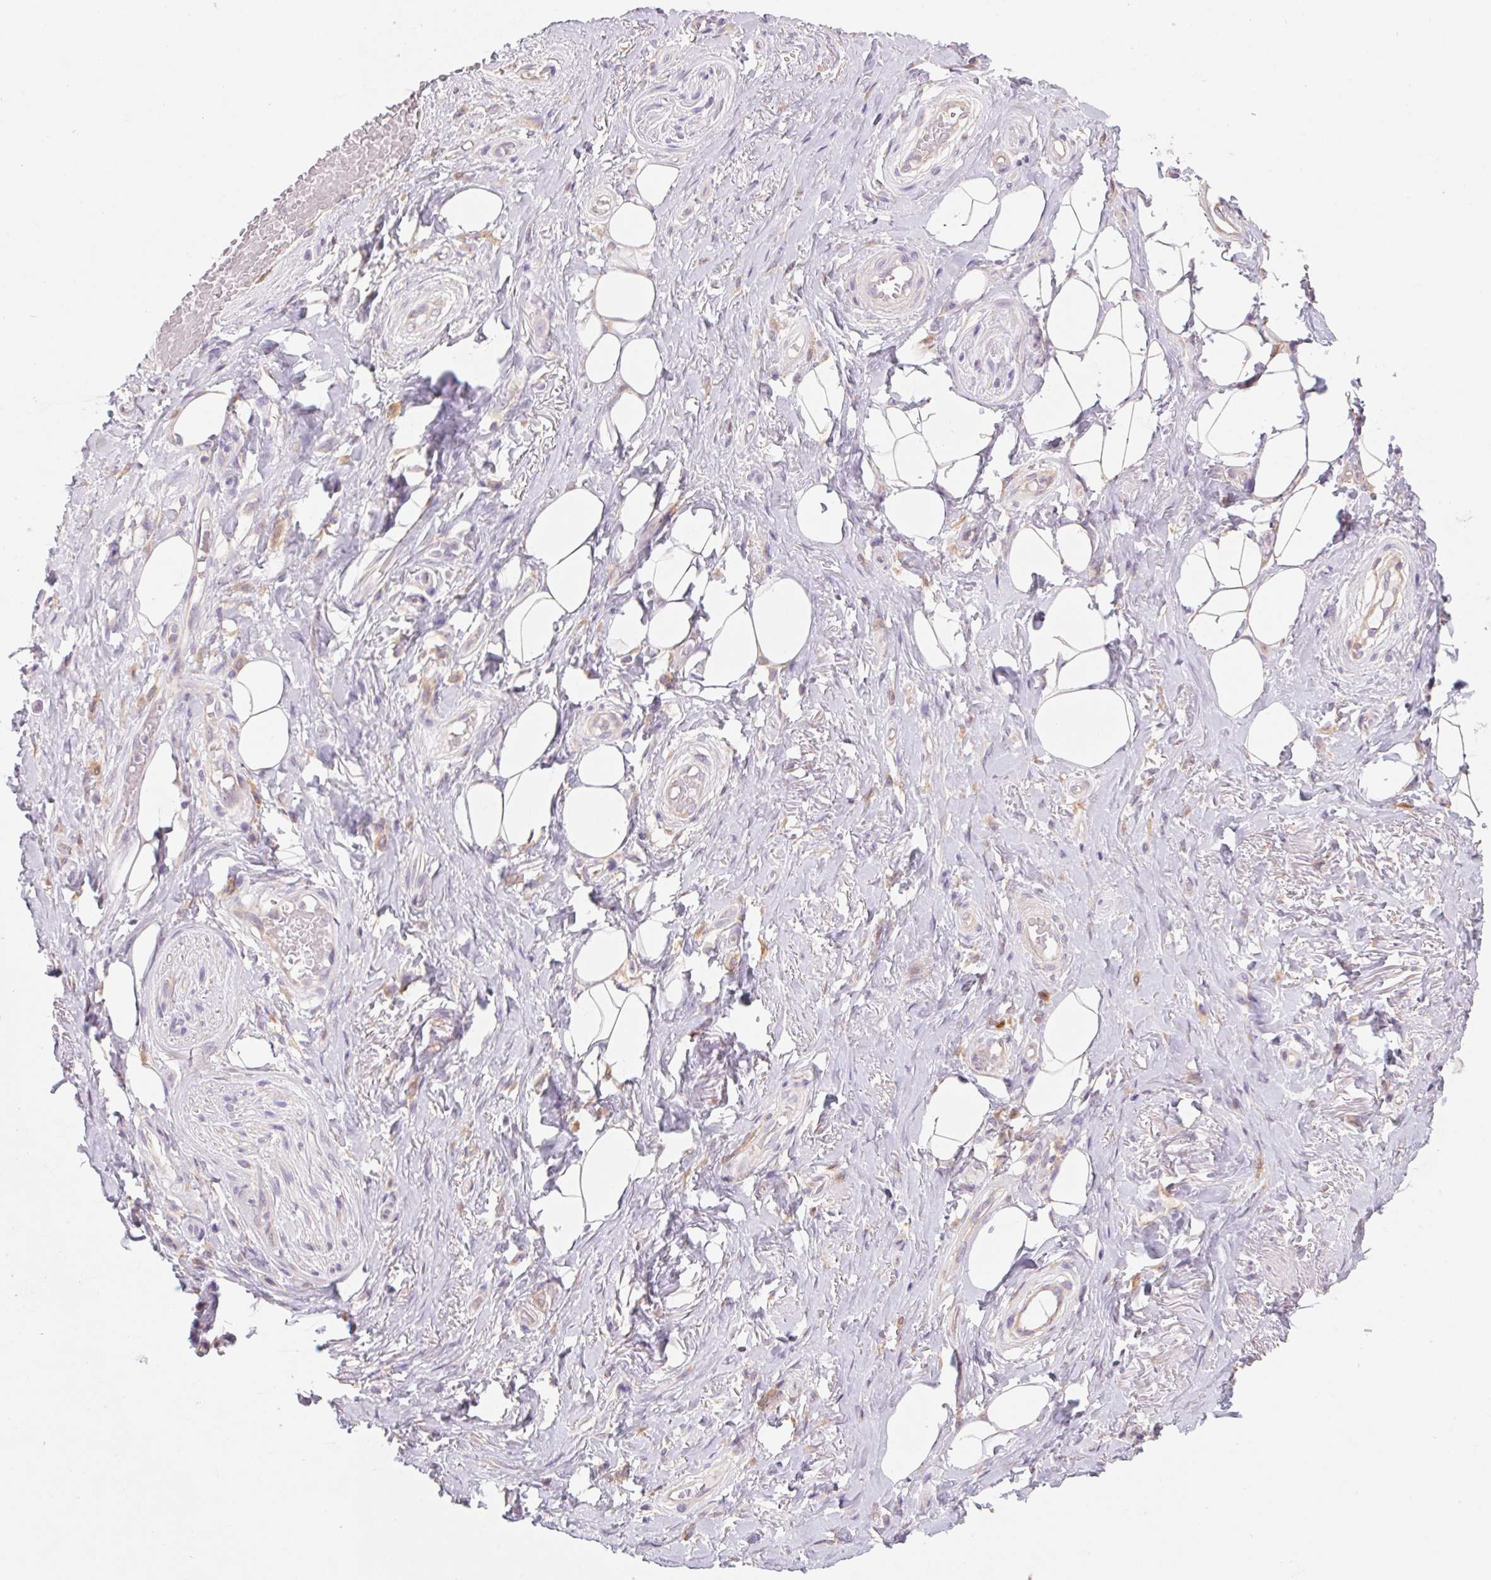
{"staining": {"intensity": "weak", "quantity": "<25%", "location": "cytoplasmic/membranous"}, "tissue": "adipose tissue", "cell_type": "Adipocytes", "image_type": "normal", "snomed": [{"axis": "morphology", "description": "Normal tissue, NOS"}, {"axis": "topography", "description": "Anal"}, {"axis": "topography", "description": "Peripheral nerve tissue"}], "caption": "Image shows no protein staining in adipocytes of unremarkable adipose tissue. The staining is performed using DAB (3,3'-diaminobenzidine) brown chromogen with nuclei counter-stained in using hematoxylin.", "gene": "RAB1A", "patient": {"sex": "male", "age": 53}}